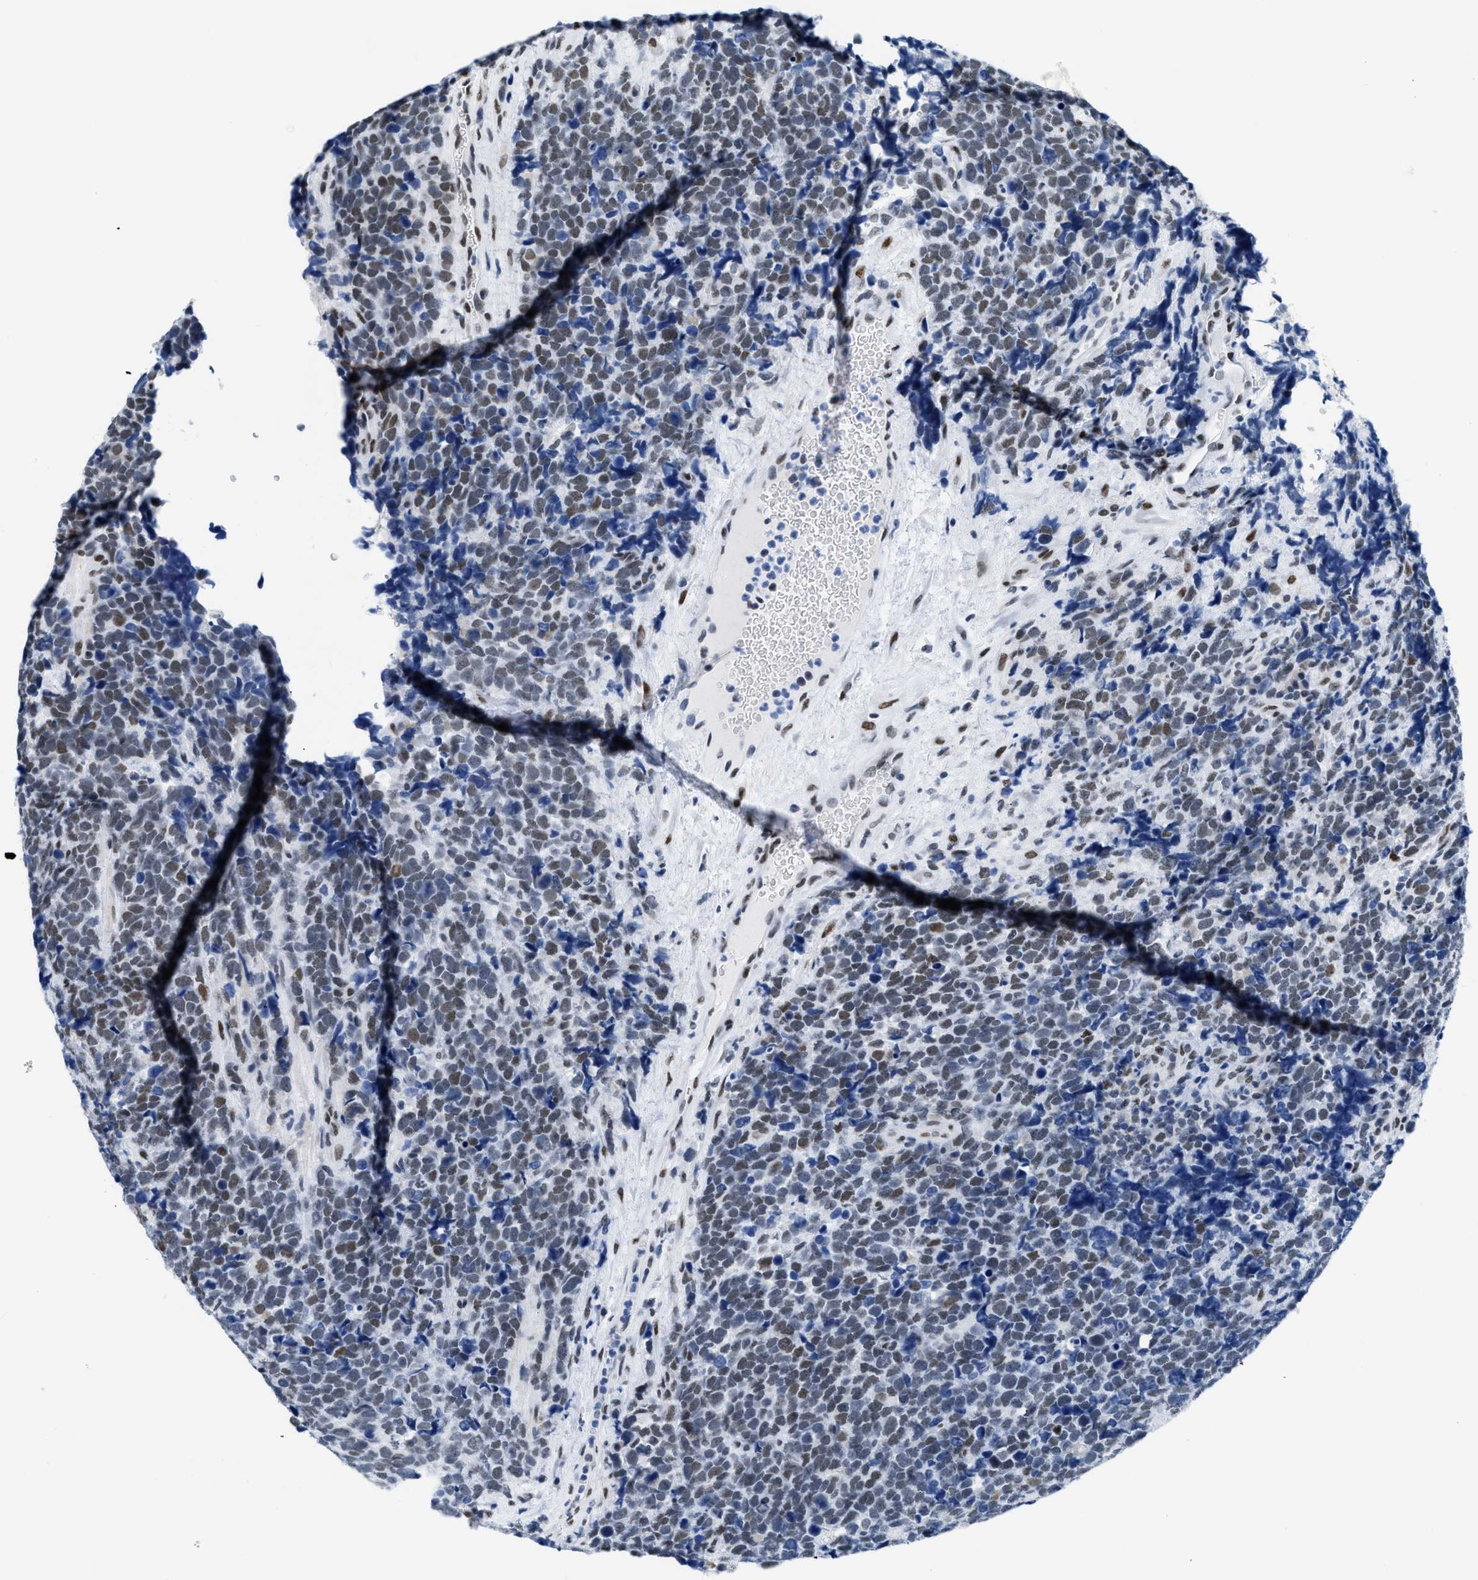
{"staining": {"intensity": "moderate", "quantity": "25%-75%", "location": "nuclear"}, "tissue": "urothelial cancer", "cell_type": "Tumor cells", "image_type": "cancer", "snomed": [{"axis": "morphology", "description": "Urothelial carcinoma, High grade"}, {"axis": "topography", "description": "Urinary bladder"}], "caption": "Urothelial cancer tissue shows moderate nuclear staining in approximately 25%-75% of tumor cells, visualized by immunohistochemistry.", "gene": "CTBP1", "patient": {"sex": "female", "age": 82}}